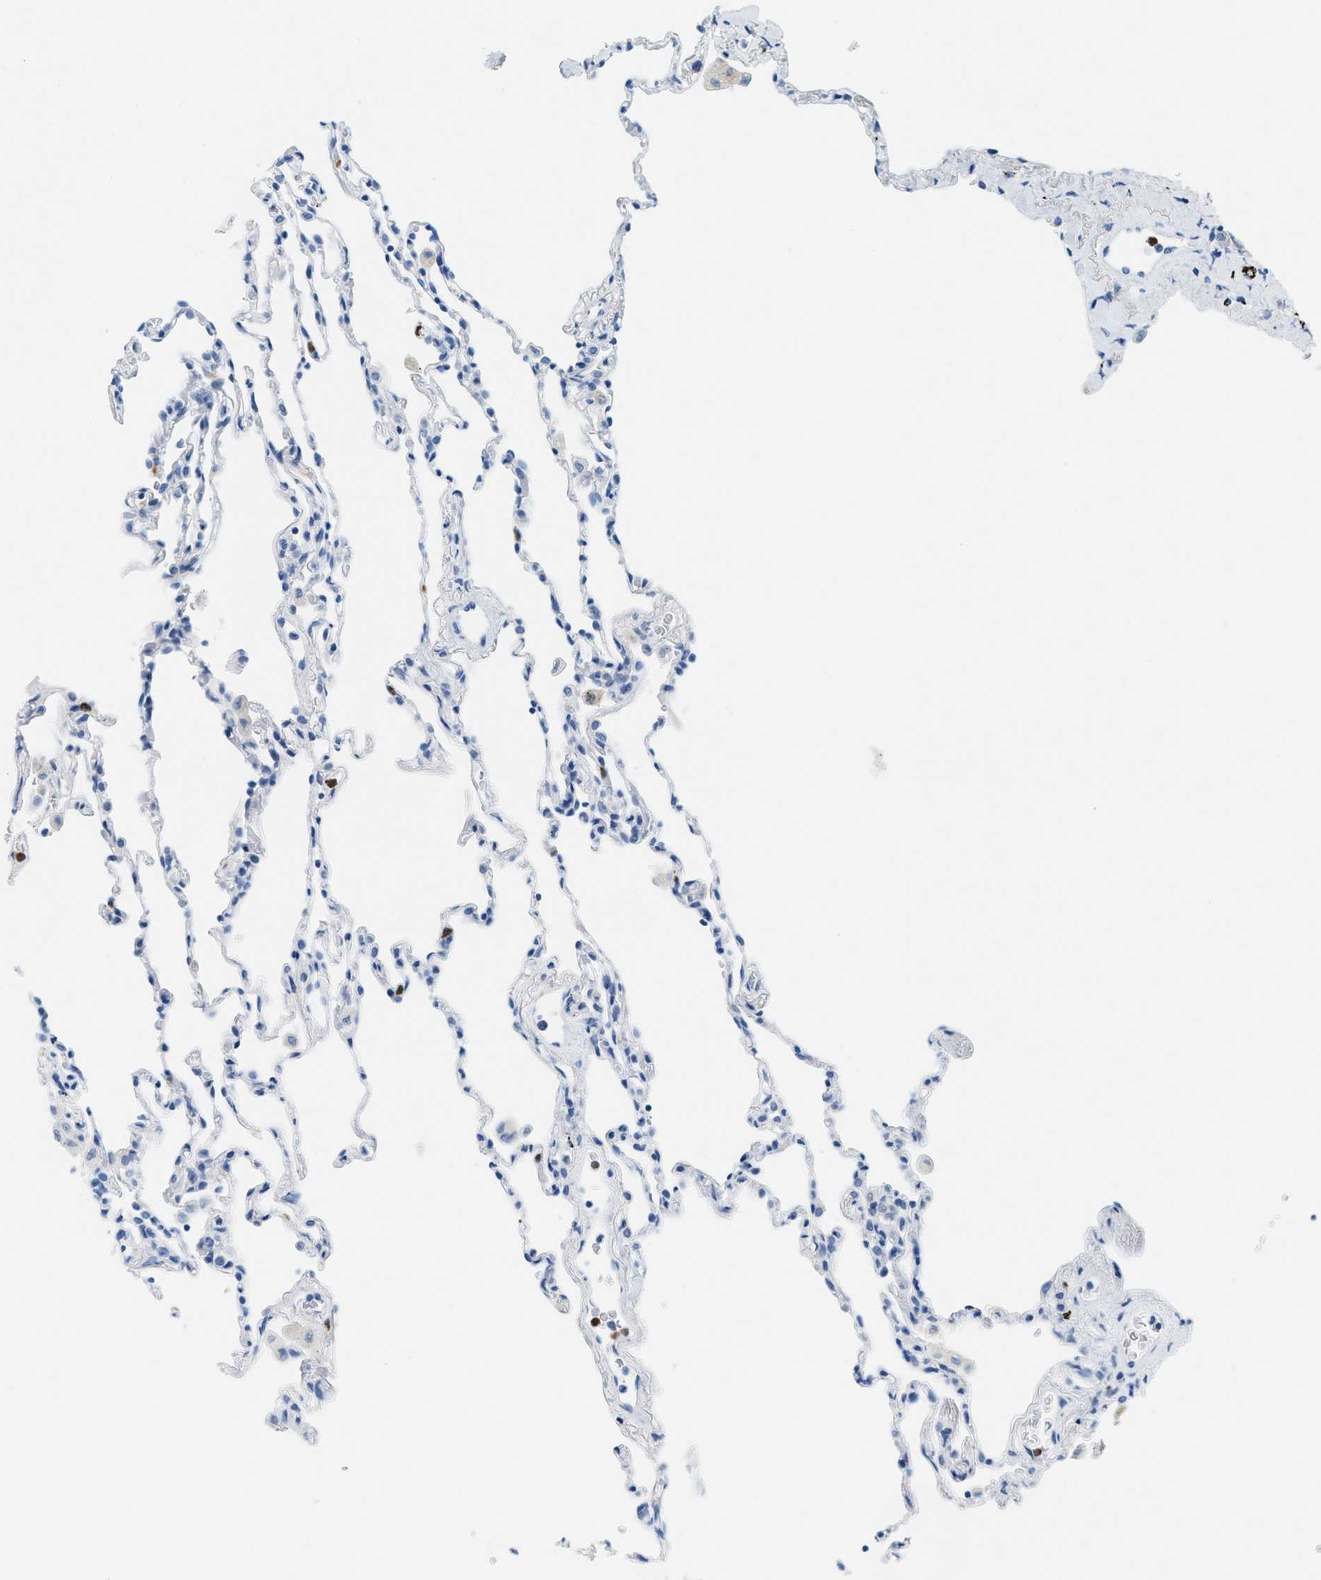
{"staining": {"intensity": "negative", "quantity": "none", "location": "none"}, "tissue": "lung", "cell_type": "Alveolar cells", "image_type": "normal", "snomed": [{"axis": "morphology", "description": "Normal tissue, NOS"}, {"axis": "topography", "description": "Lung"}], "caption": "The immunohistochemistry (IHC) micrograph has no significant expression in alveolar cells of lung.", "gene": "LCN2", "patient": {"sex": "male", "age": 59}}